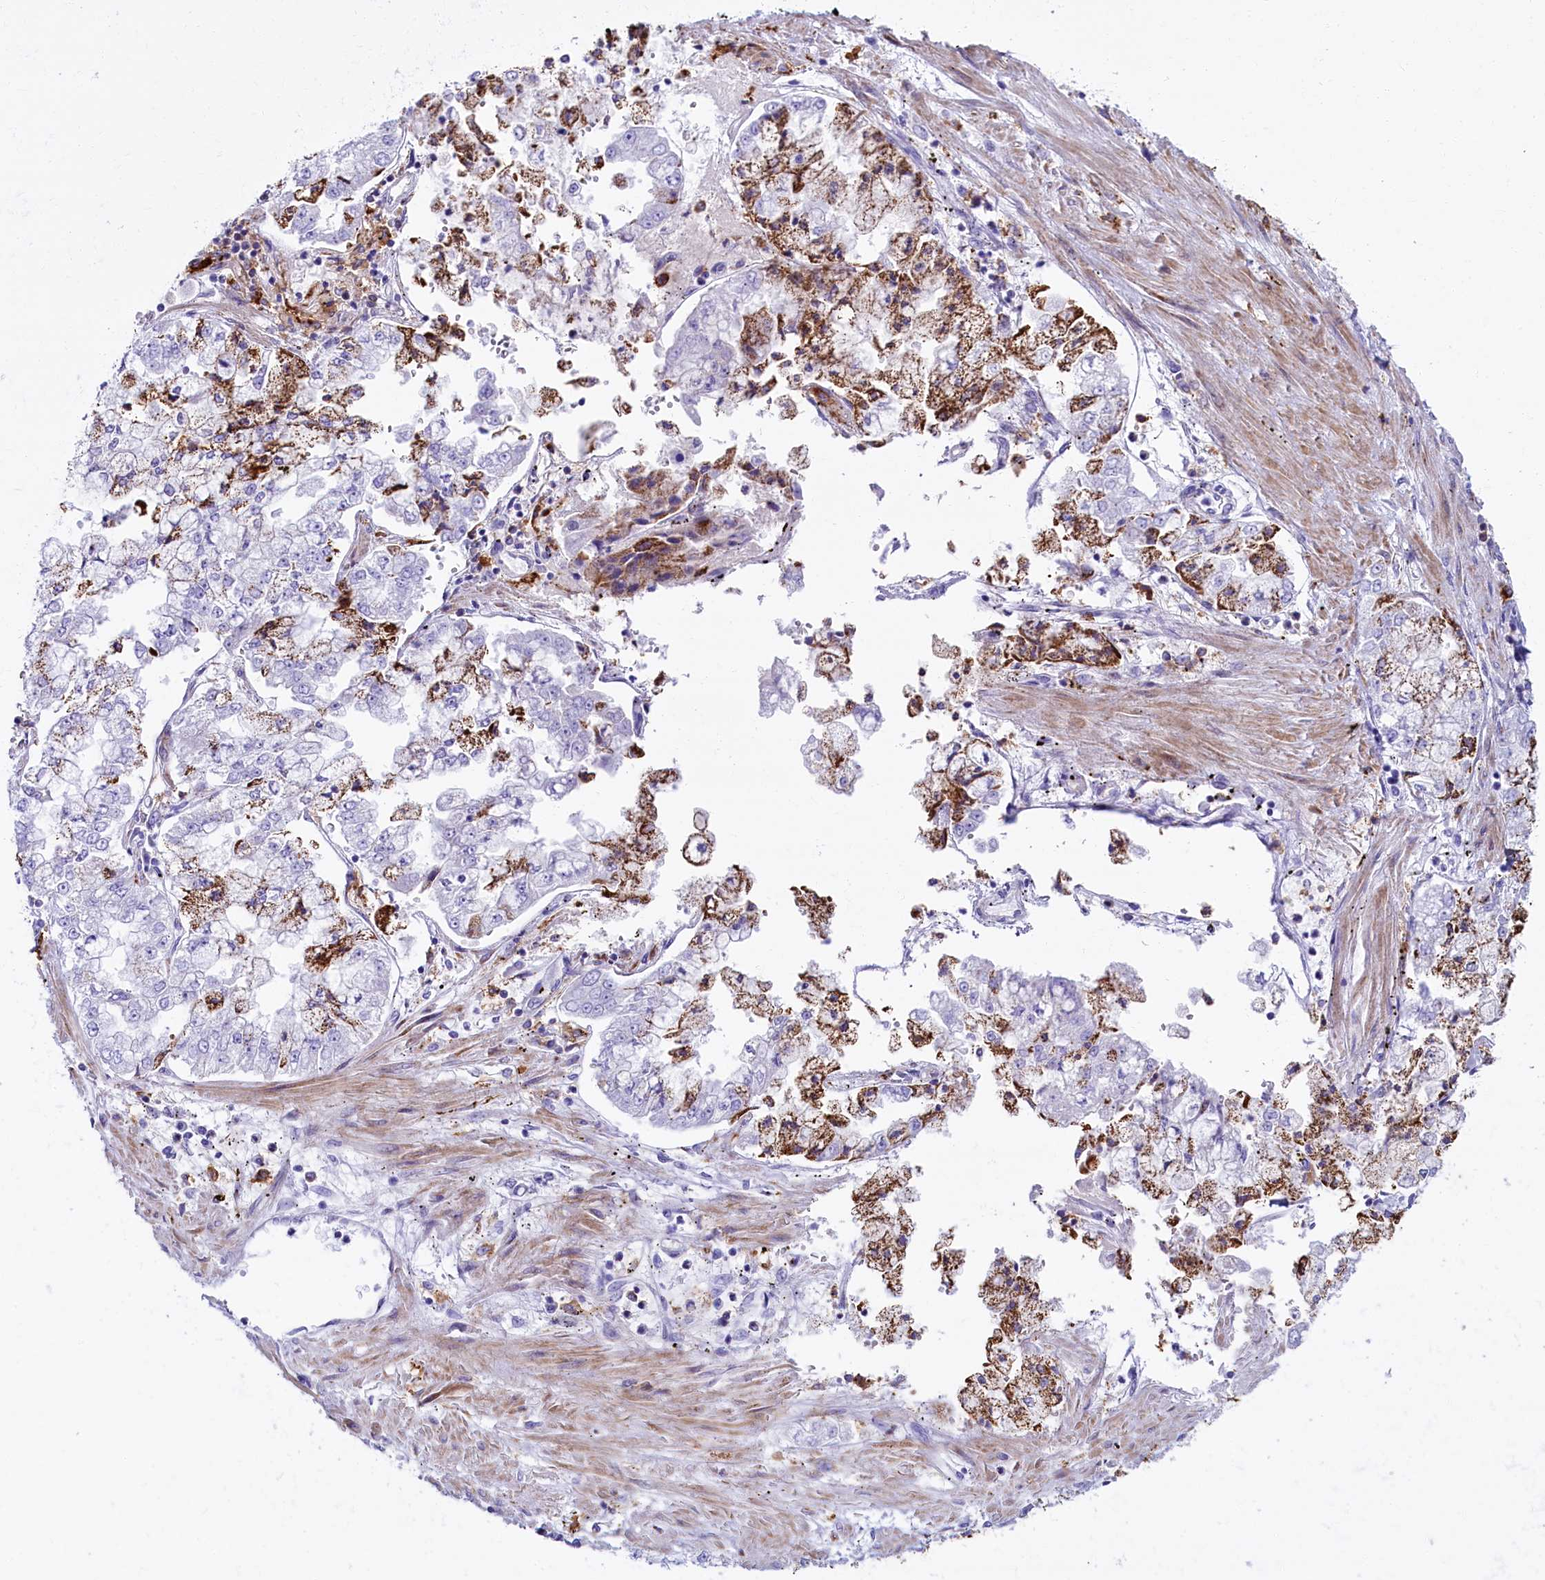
{"staining": {"intensity": "moderate", "quantity": "<25%", "location": "cytoplasmic/membranous"}, "tissue": "stomach cancer", "cell_type": "Tumor cells", "image_type": "cancer", "snomed": [{"axis": "morphology", "description": "Adenocarcinoma, NOS"}, {"axis": "topography", "description": "Stomach"}], "caption": "About <25% of tumor cells in adenocarcinoma (stomach) reveal moderate cytoplasmic/membranous protein positivity as visualized by brown immunohistochemical staining.", "gene": "IL20RA", "patient": {"sex": "male", "age": 76}}